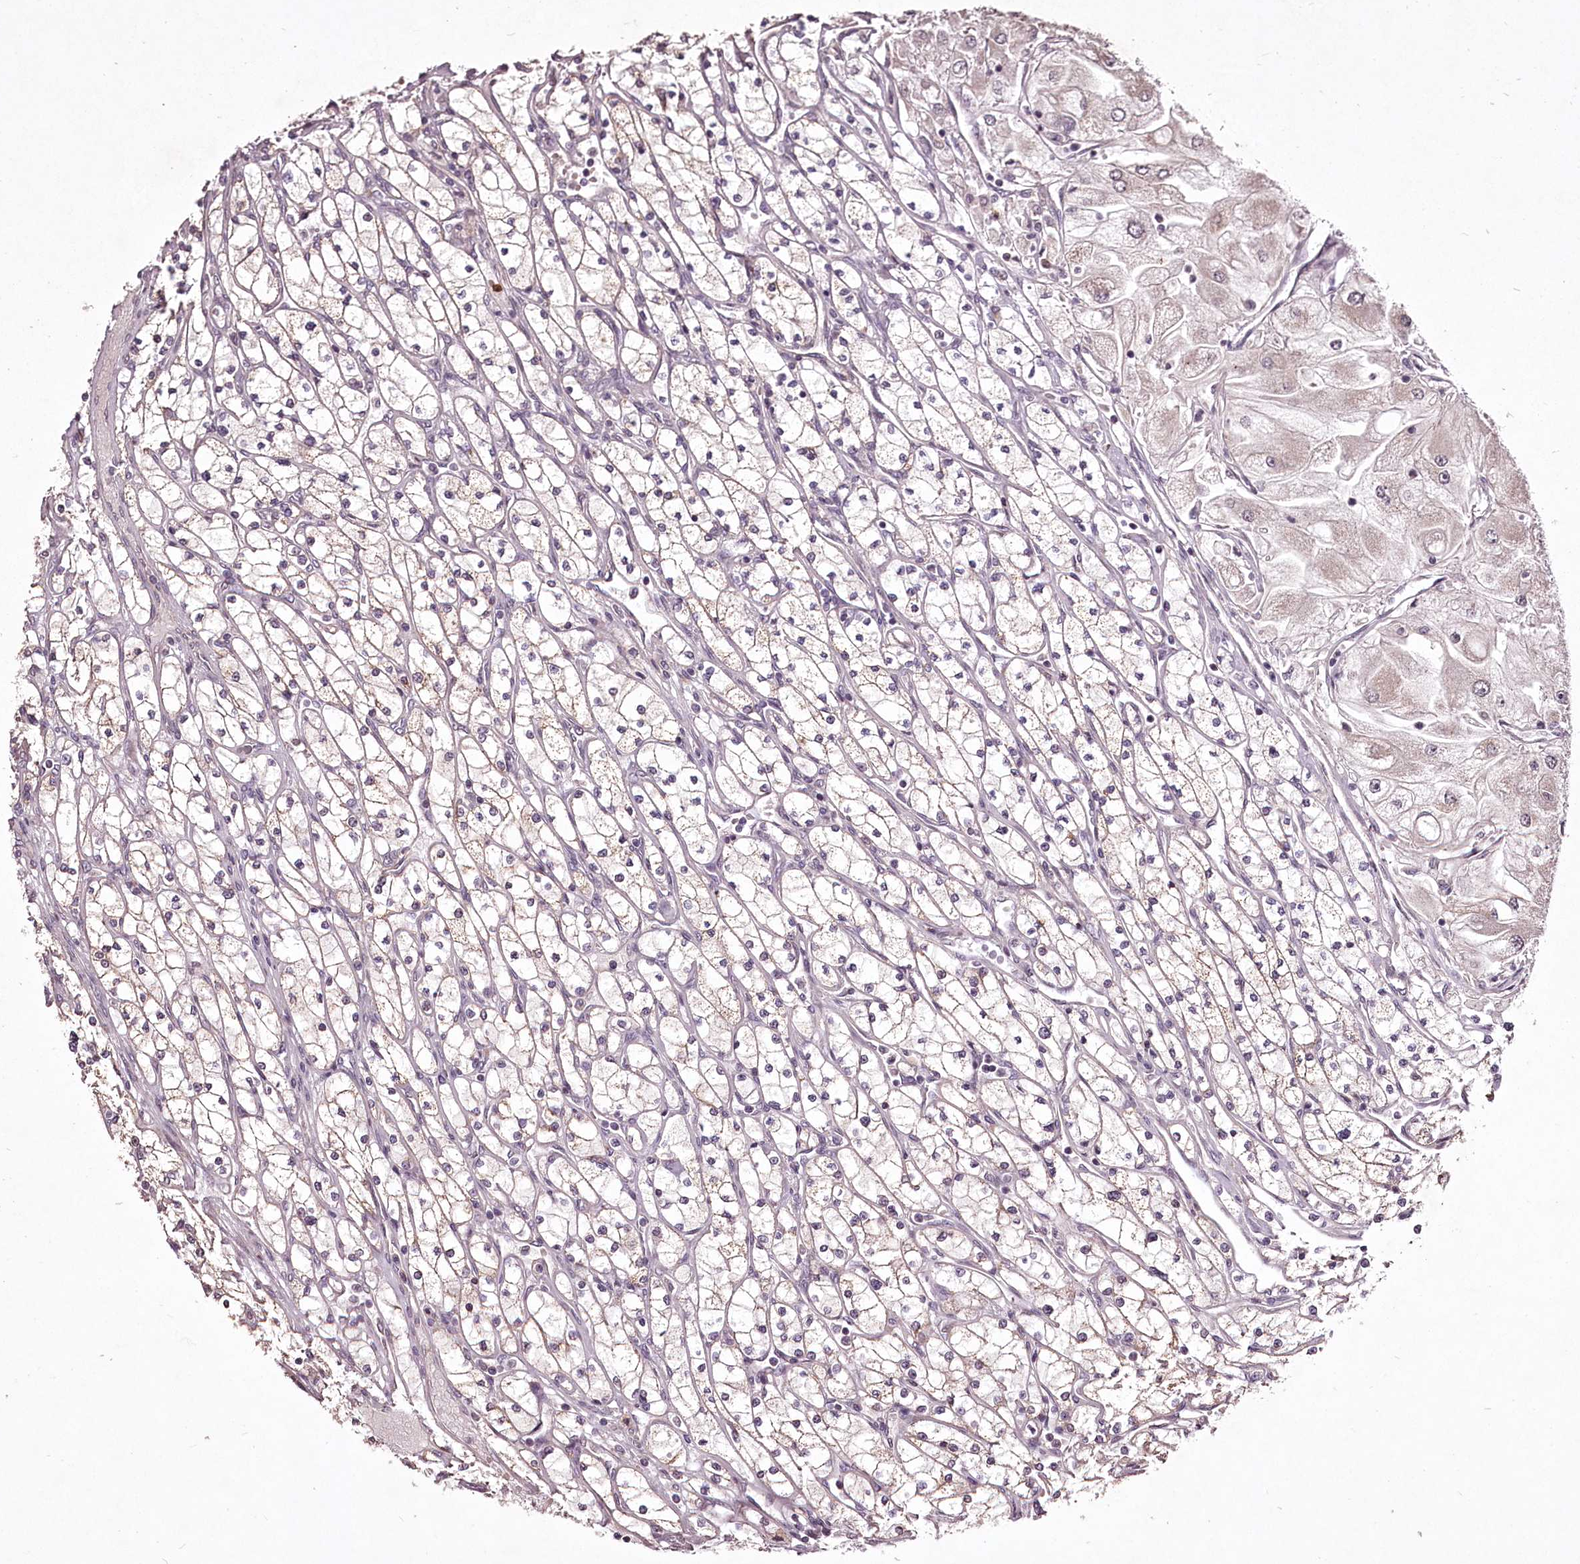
{"staining": {"intensity": "weak", "quantity": "<25%", "location": "cytoplasmic/membranous,nuclear"}, "tissue": "renal cancer", "cell_type": "Tumor cells", "image_type": "cancer", "snomed": [{"axis": "morphology", "description": "Adenocarcinoma, NOS"}, {"axis": "topography", "description": "Kidney"}], "caption": "Histopathology image shows no protein staining in tumor cells of adenocarcinoma (renal) tissue. The staining was performed using DAB to visualize the protein expression in brown, while the nuclei were stained in blue with hematoxylin (Magnification: 20x).", "gene": "ADRA1D", "patient": {"sex": "male", "age": 80}}